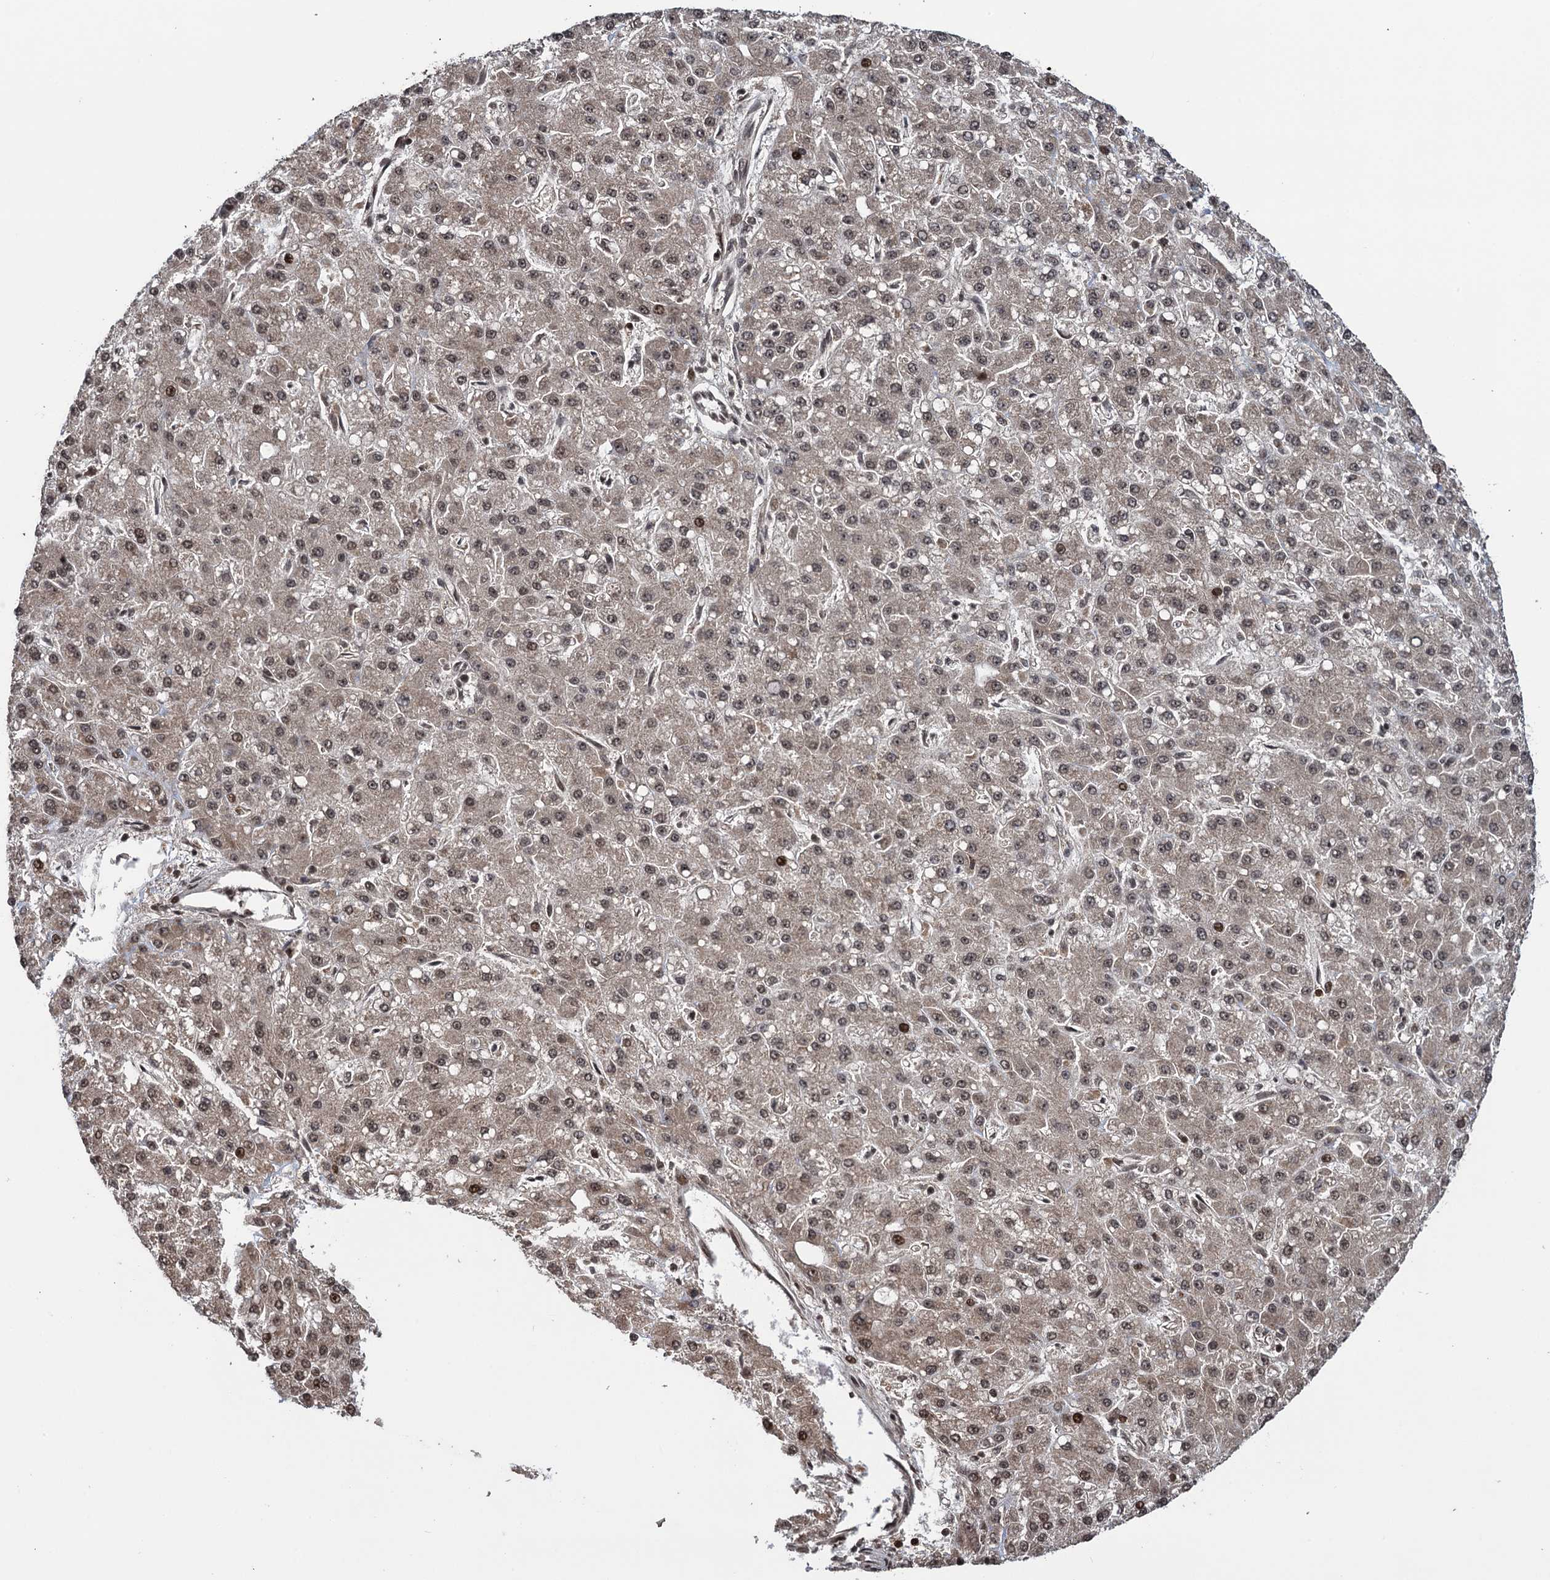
{"staining": {"intensity": "moderate", "quantity": ">75%", "location": "cytoplasmic/membranous,nuclear"}, "tissue": "liver cancer", "cell_type": "Tumor cells", "image_type": "cancer", "snomed": [{"axis": "morphology", "description": "Carcinoma, Hepatocellular, NOS"}, {"axis": "topography", "description": "Liver"}], "caption": "A brown stain highlights moderate cytoplasmic/membranous and nuclear expression of a protein in human liver hepatocellular carcinoma tumor cells.", "gene": "ZNF169", "patient": {"sex": "male", "age": 67}}